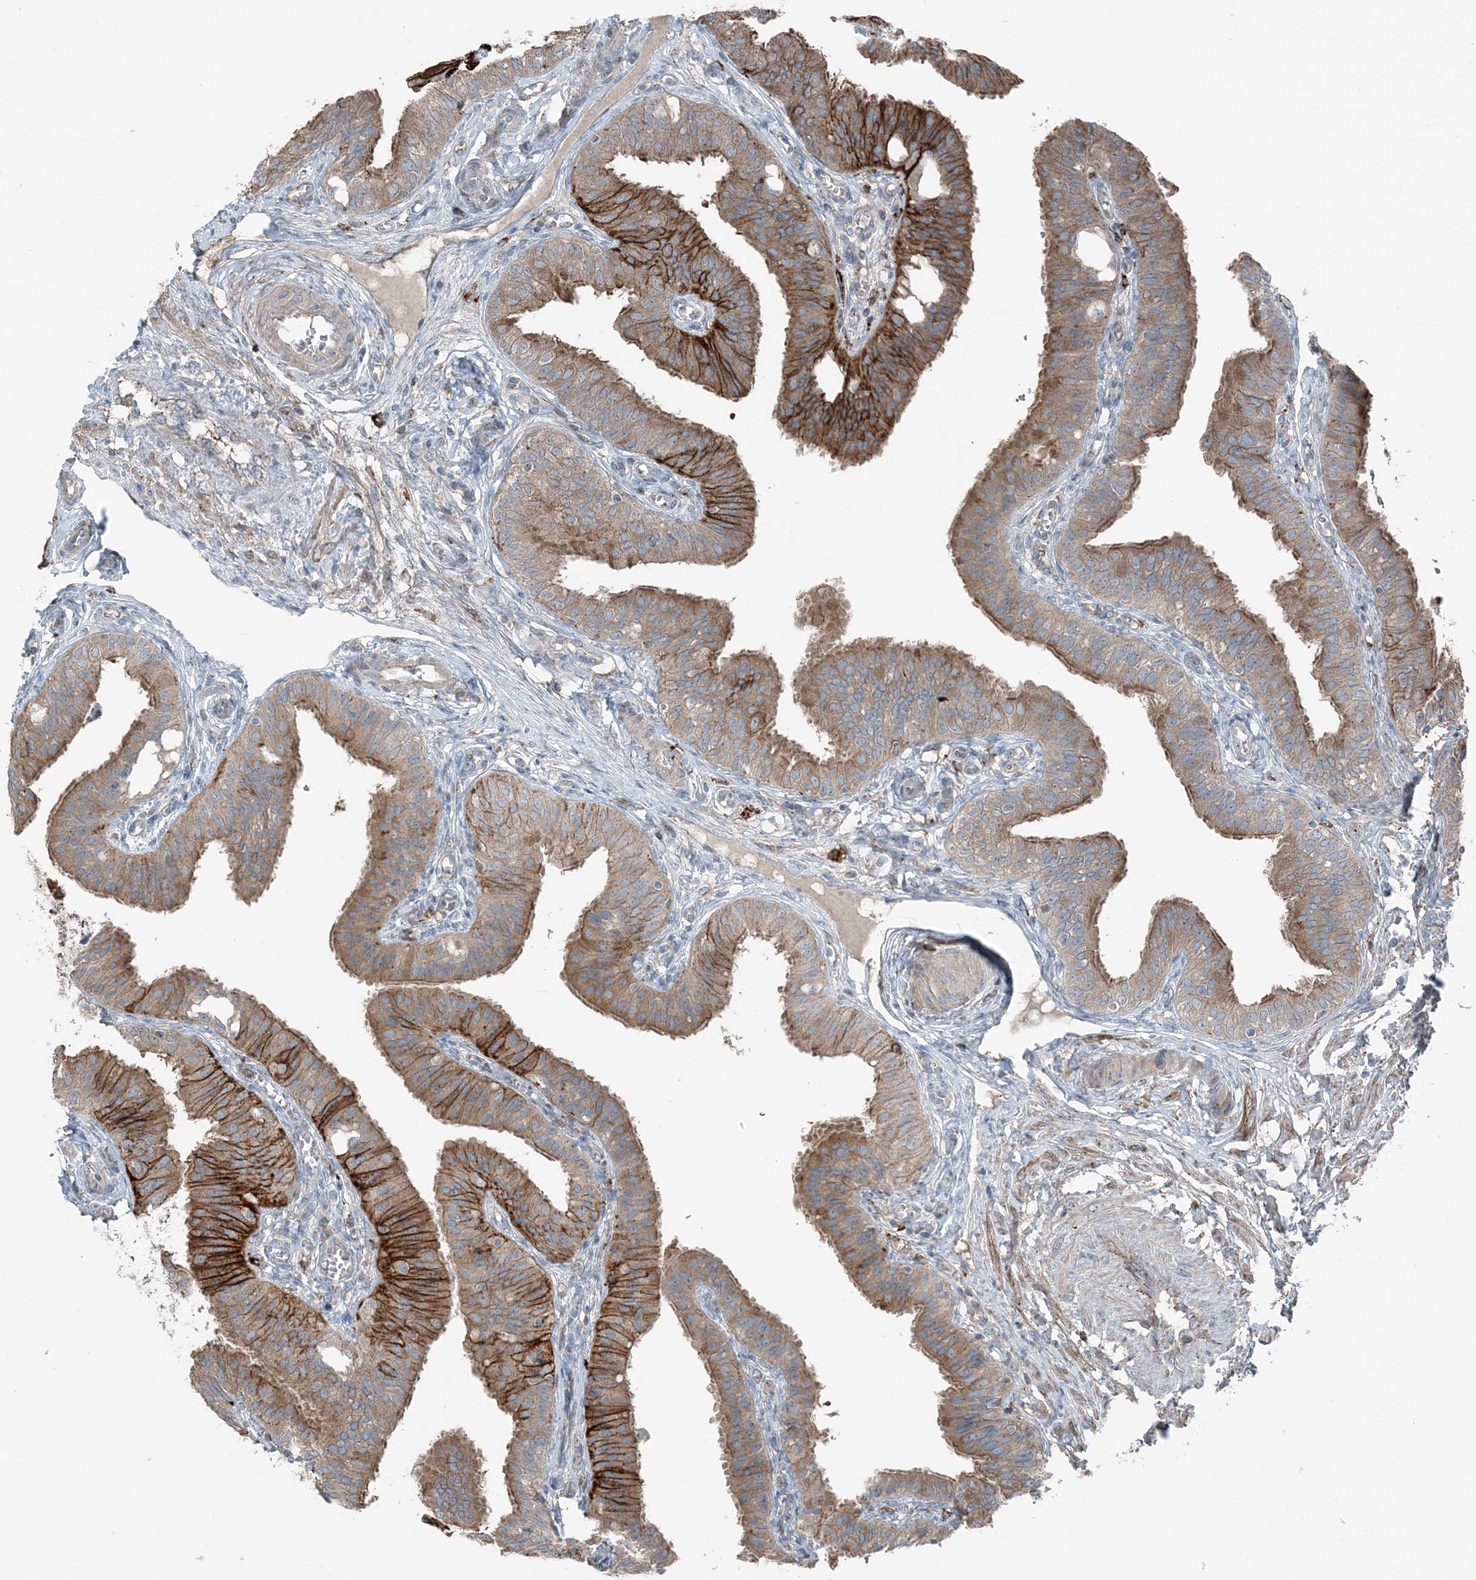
{"staining": {"intensity": "strong", "quantity": "25%-75%", "location": "cytoplasmic/membranous"}, "tissue": "fallopian tube", "cell_type": "Glandular cells", "image_type": "normal", "snomed": [{"axis": "morphology", "description": "Normal tissue, NOS"}, {"axis": "topography", "description": "Fallopian tube"}, {"axis": "topography", "description": "Ovary"}], "caption": "Immunohistochemistry photomicrograph of benign fallopian tube stained for a protein (brown), which displays high levels of strong cytoplasmic/membranous positivity in approximately 25%-75% of glandular cells.", "gene": "KY", "patient": {"sex": "female", "age": 42}}